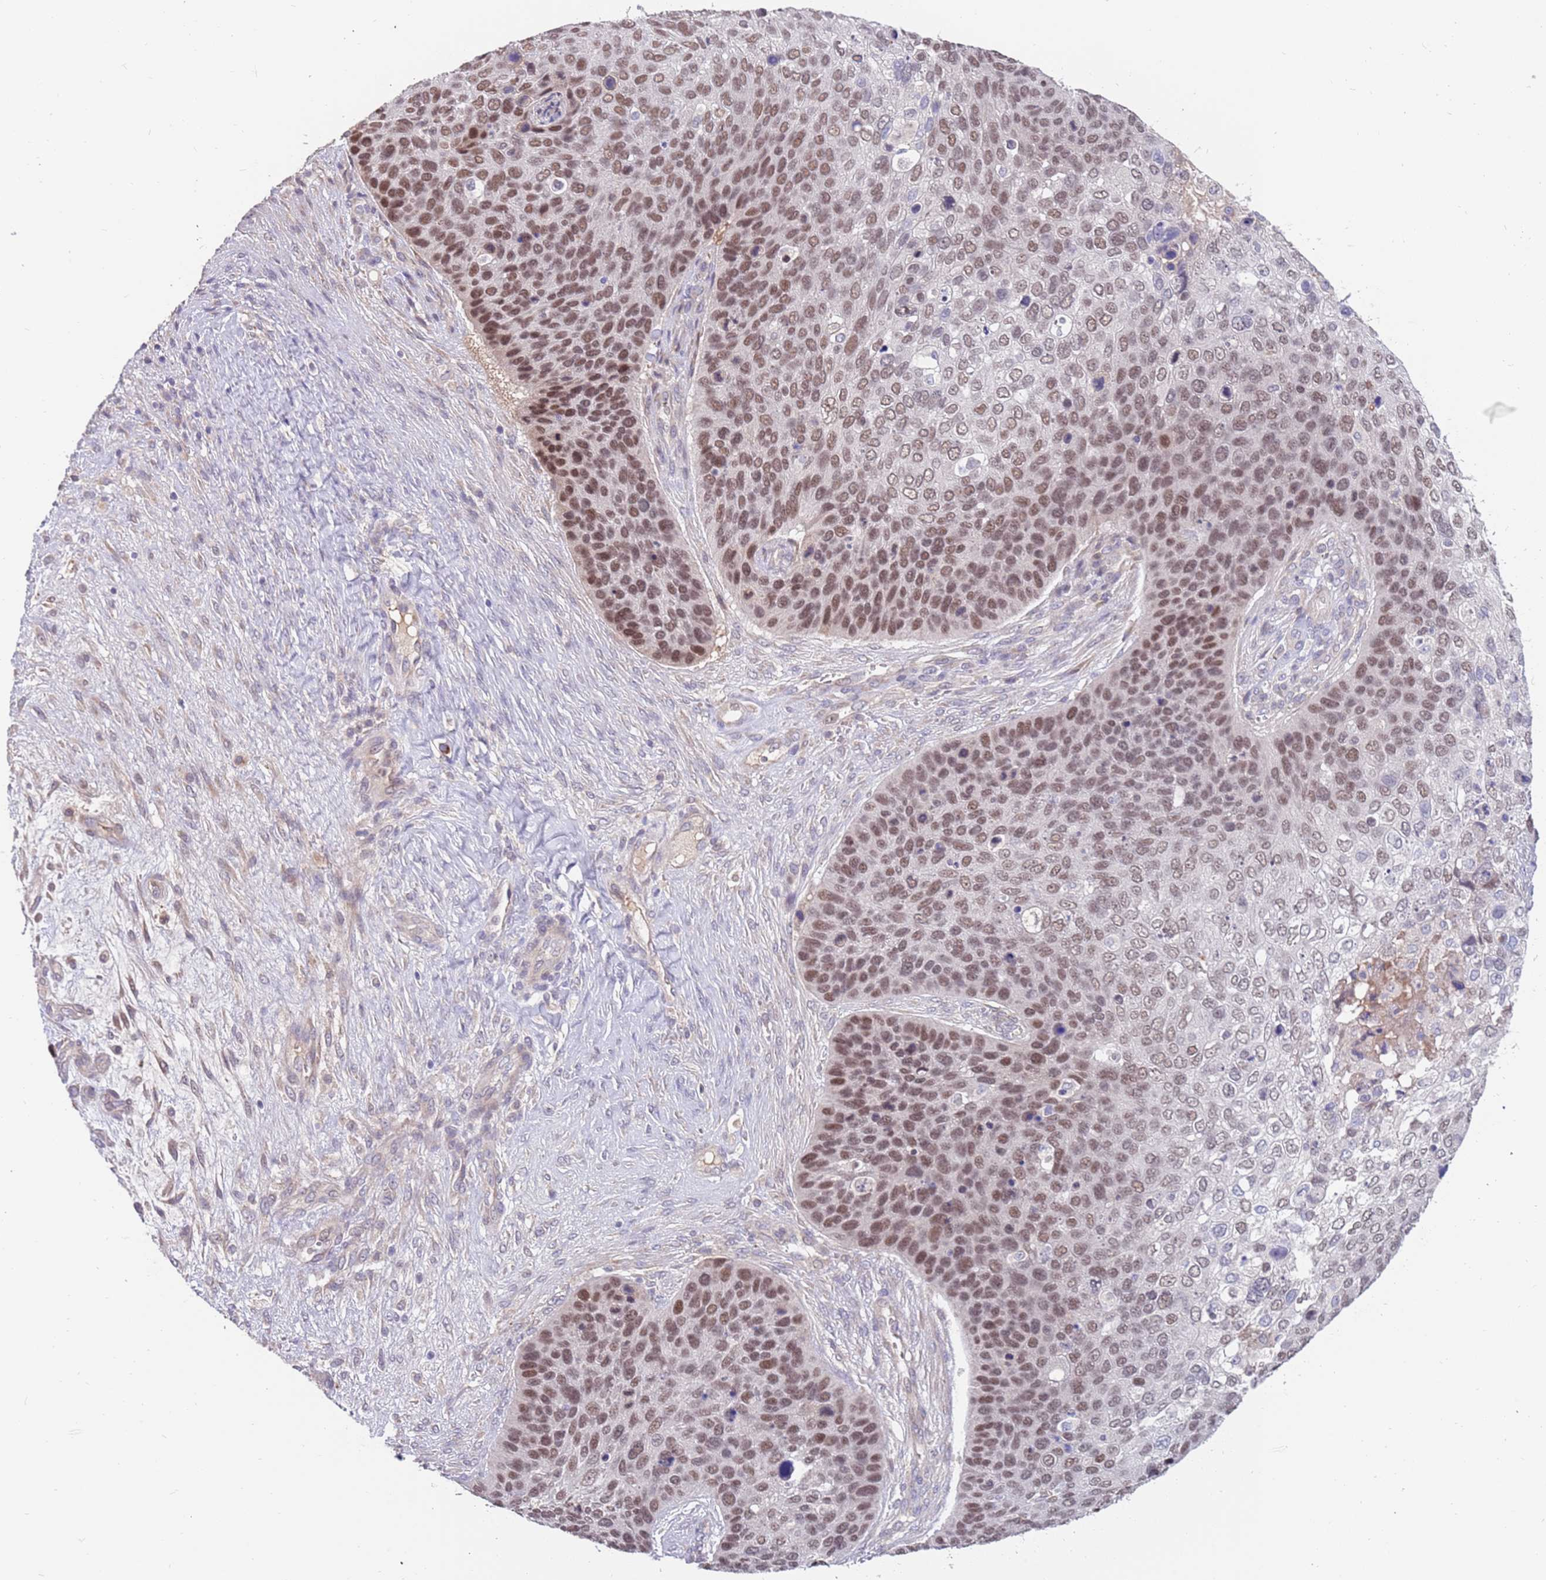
{"staining": {"intensity": "moderate", "quantity": "25%-75%", "location": "nuclear"}, "tissue": "skin cancer", "cell_type": "Tumor cells", "image_type": "cancer", "snomed": [{"axis": "morphology", "description": "Basal cell carcinoma"}, {"axis": "topography", "description": "Skin"}], "caption": "Protein analysis of skin basal cell carcinoma tissue reveals moderate nuclear expression in about 25%-75% of tumor cells.", "gene": "ZNF746", "patient": {"sex": "female", "age": 74}}